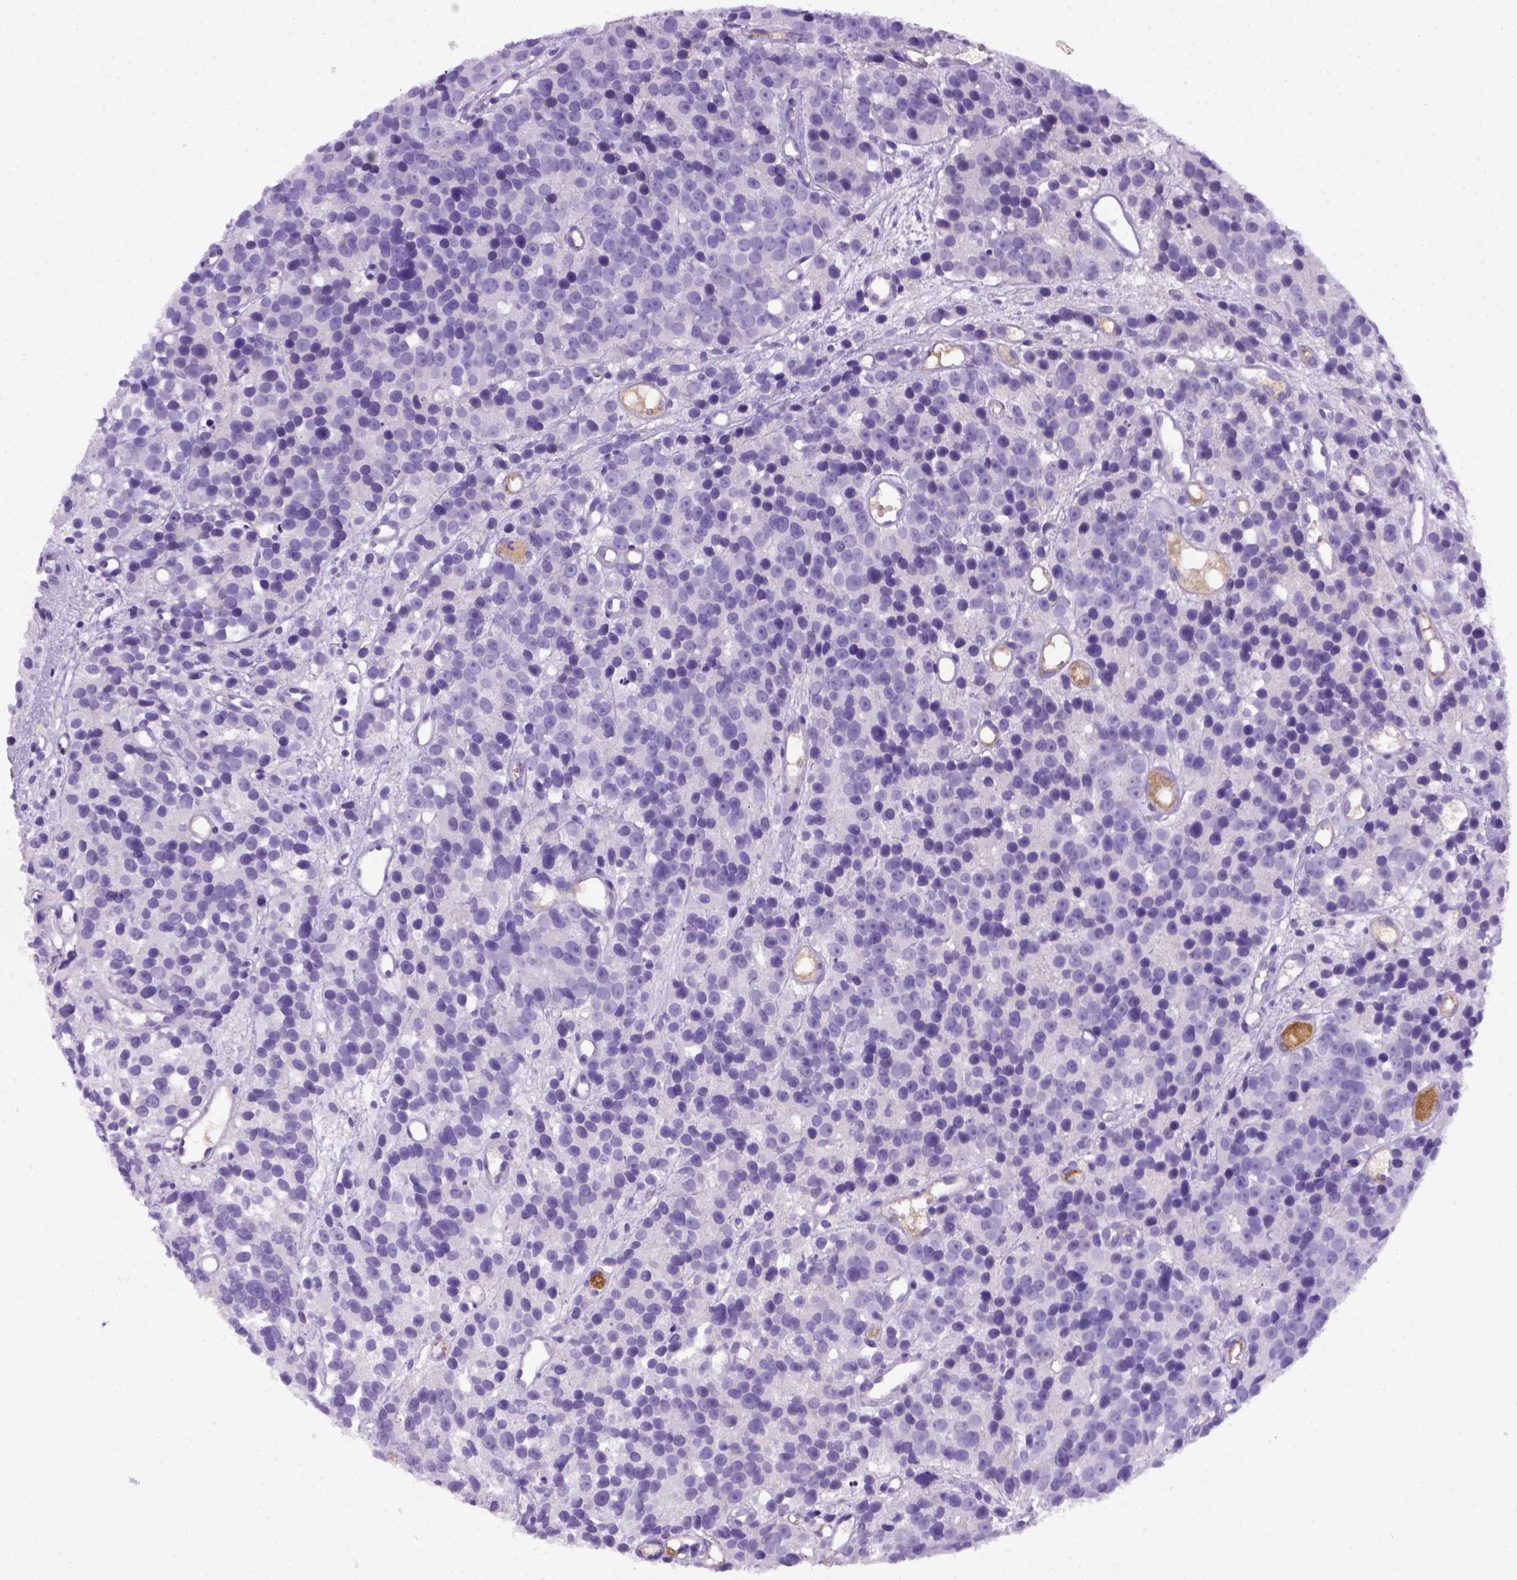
{"staining": {"intensity": "negative", "quantity": "none", "location": "none"}, "tissue": "prostate cancer", "cell_type": "Tumor cells", "image_type": "cancer", "snomed": [{"axis": "morphology", "description": "Adenocarcinoma, High grade"}, {"axis": "topography", "description": "Prostate"}], "caption": "DAB (3,3'-diaminobenzidine) immunohistochemical staining of human prostate cancer (high-grade adenocarcinoma) exhibits no significant staining in tumor cells.", "gene": "ITIH4", "patient": {"sex": "male", "age": 77}}